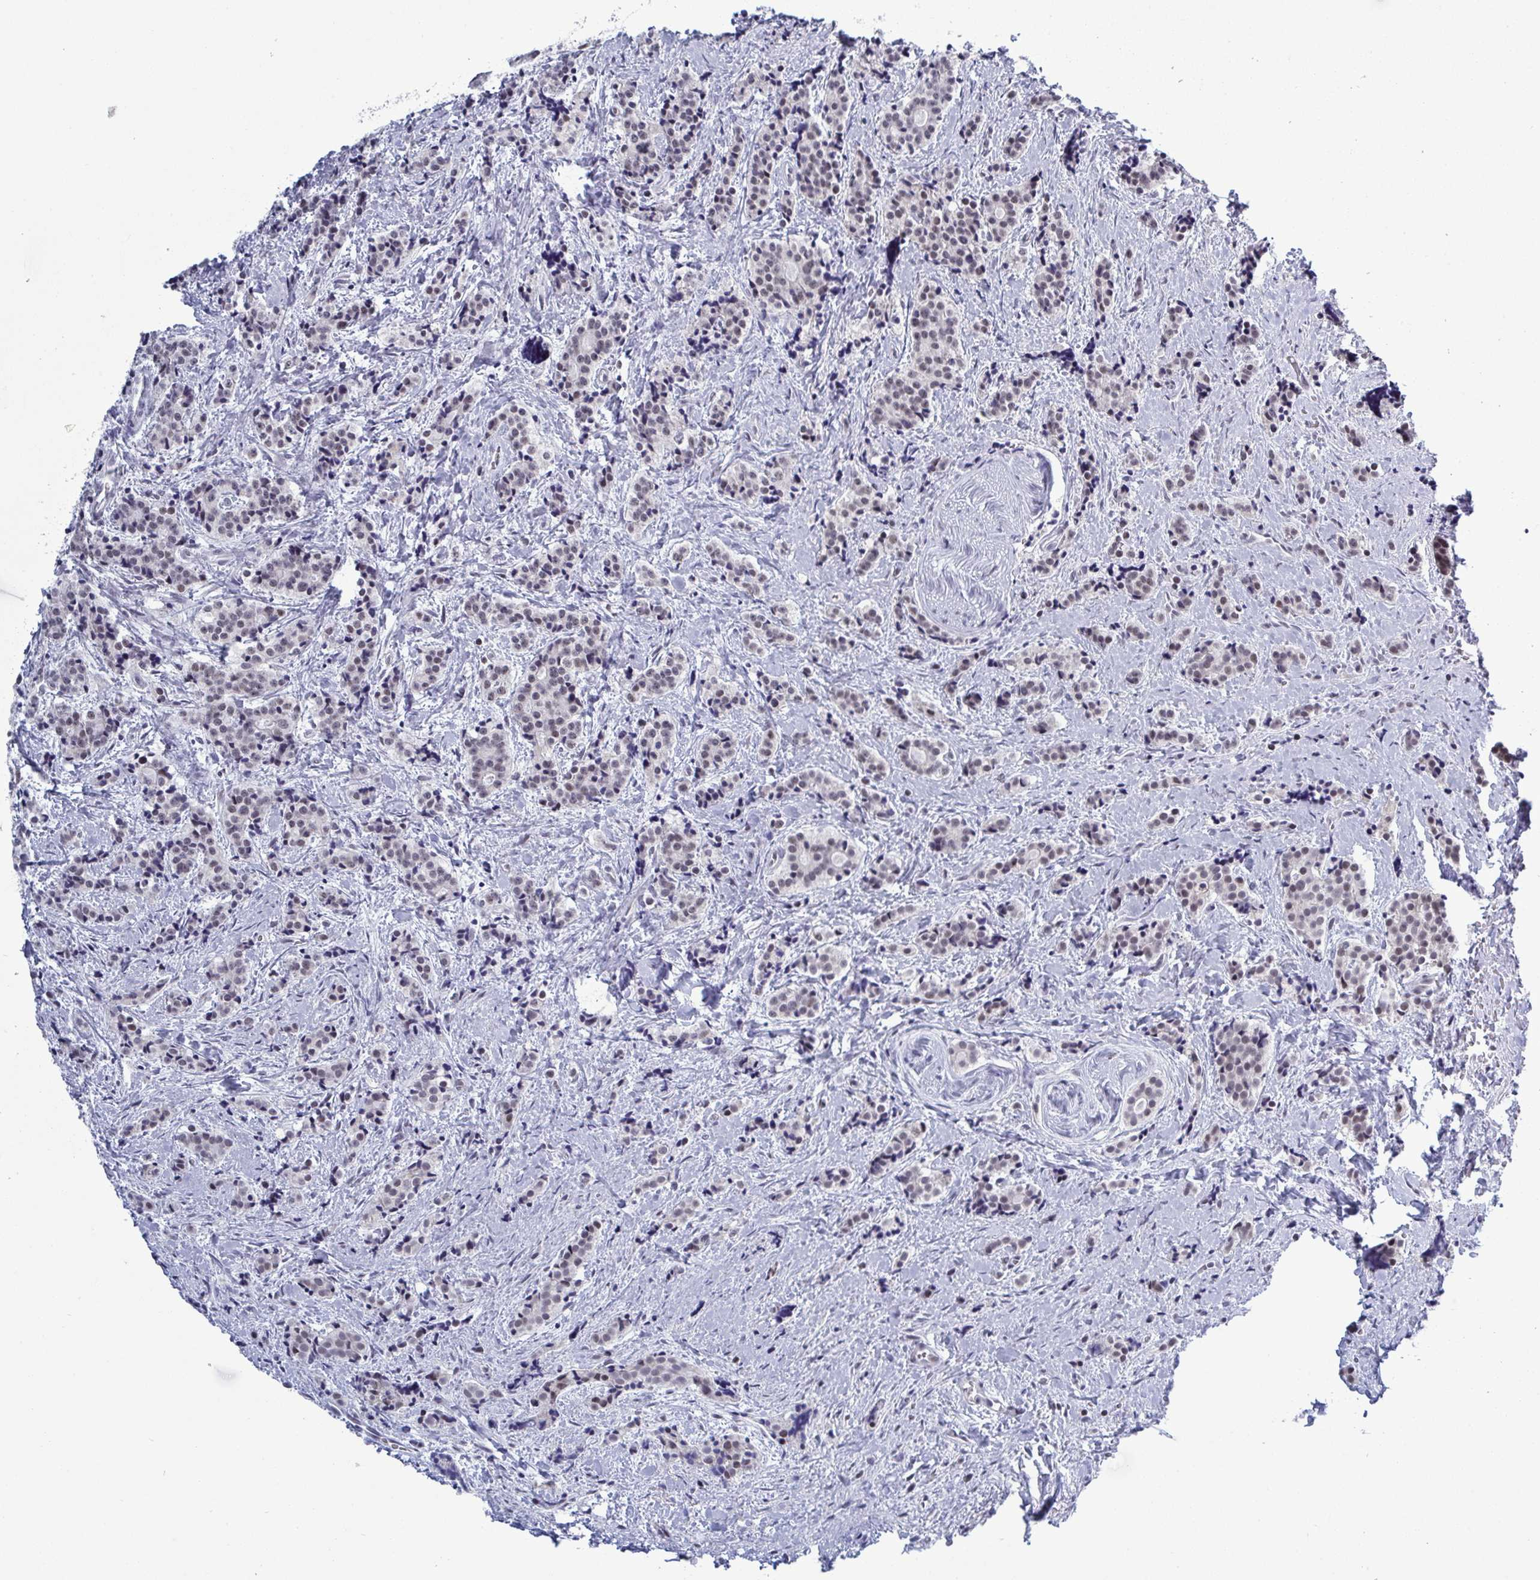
{"staining": {"intensity": "weak", "quantity": "<25%", "location": "nuclear"}, "tissue": "carcinoid", "cell_type": "Tumor cells", "image_type": "cancer", "snomed": [{"axis": "morphology", "description": "Carcinoid, malignant, NOS"}, {"axis": "topography", "description": "Small intestine"}], "caption": "Immunohistochemical staining of human malignant carcinoid shows no significant positivity in tumor cells.", "gene": "PPP1R10", "patient": {"sex": "female", "age": 73}}